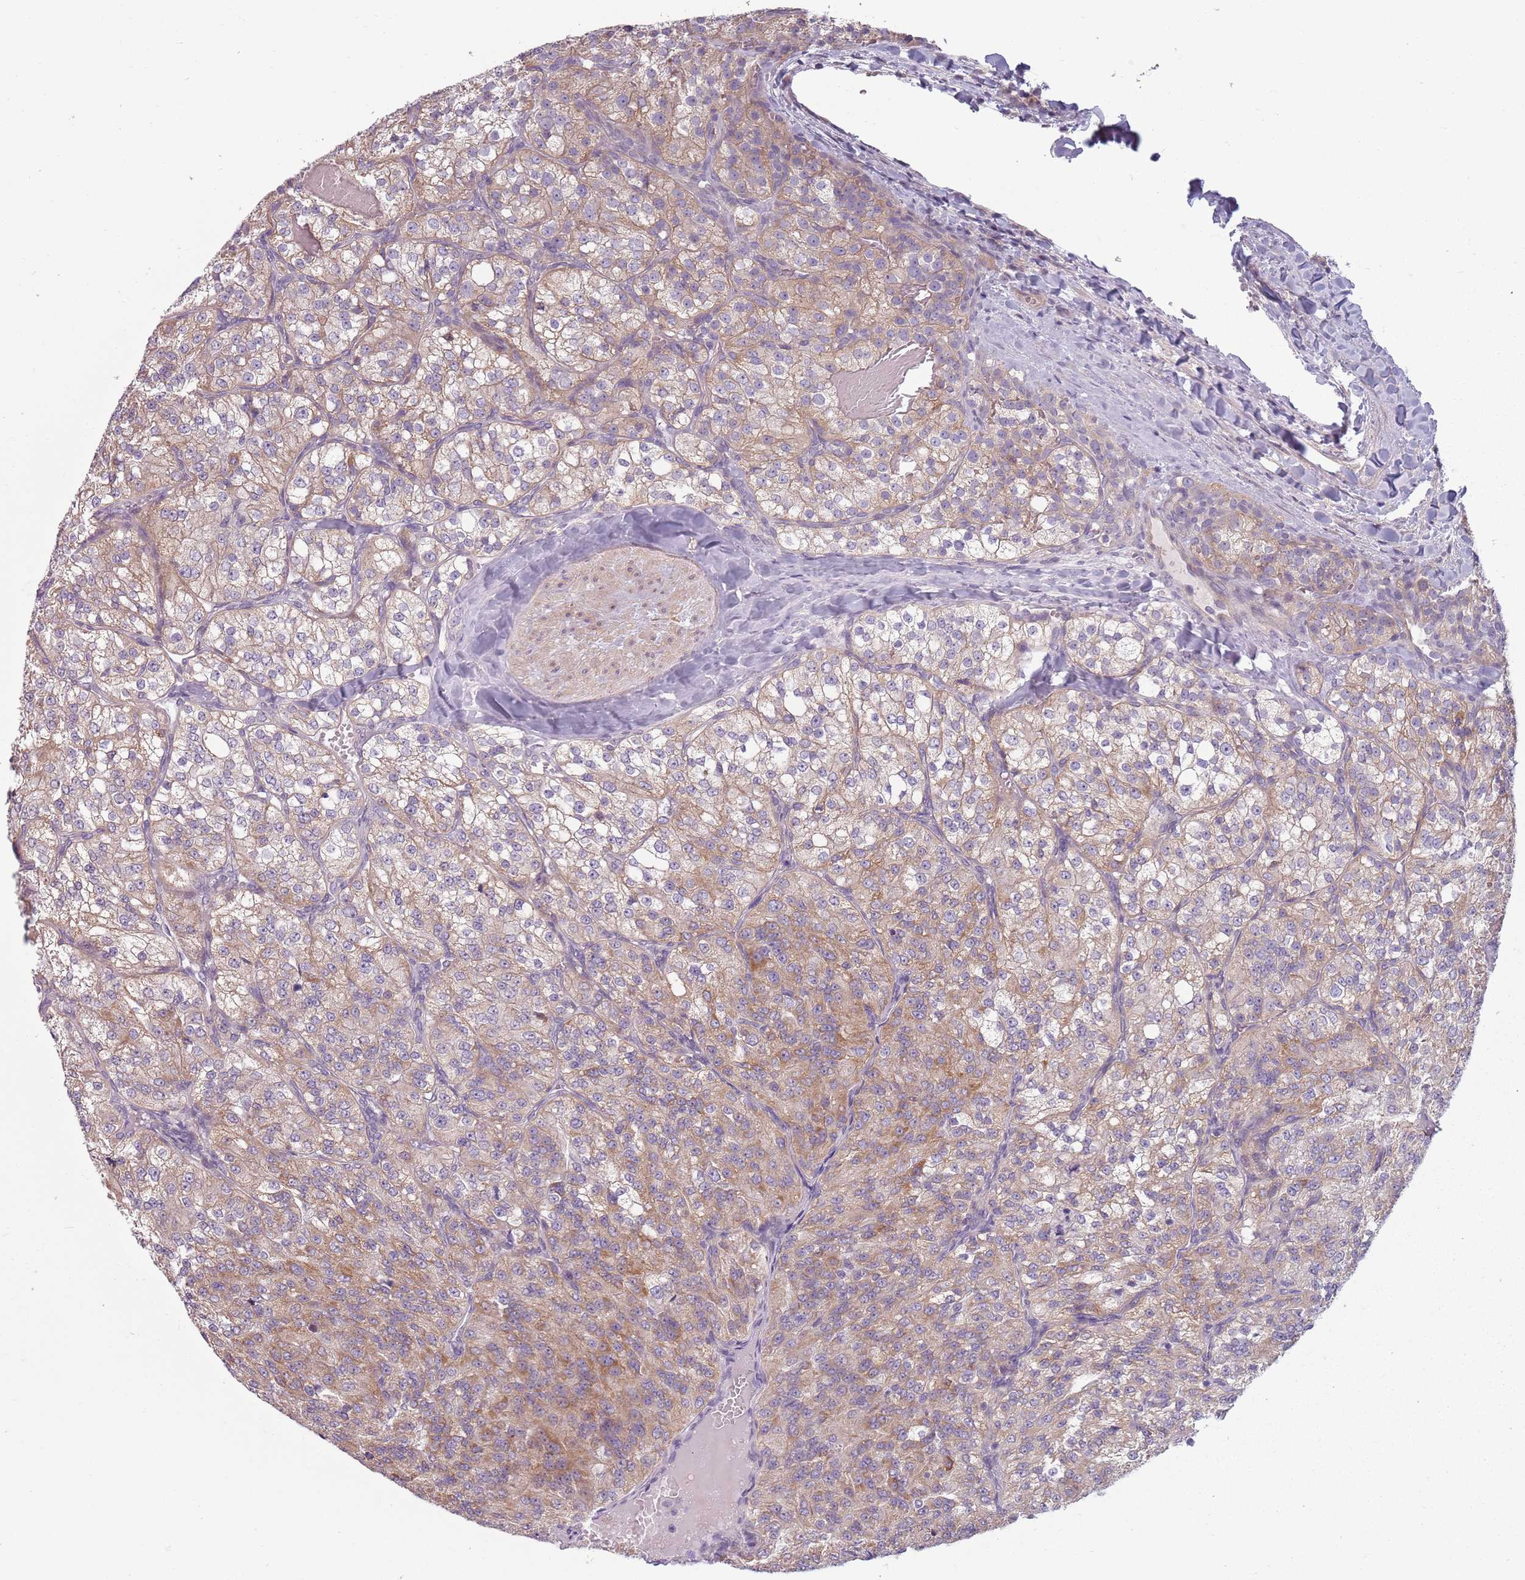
{"staining": {"intensity": "moderate", "quantity": "25%-75%", "location": "cytoplasmic/membranous"}, "tissue": "renal cancer", "cell_type": "Tumor cells", "image_type": "cancer", "snomed": [{"axis": "morphology", "description": "Adenocarcinoma, NOS"}, {"axis": "topography", "description": "Kidney"}], "caption": "A micrograph of renal adenocarcinoma stained for a protein exhibits moderate cytoplasmic/membranous brown staining in tumor cells. (Stains: DAB in brown, nuclei in blue, Microscopy: brightfield microscopy at high magnification).", "gene": "TLCD2", "patient": {"sex": "female", "age": 63}}